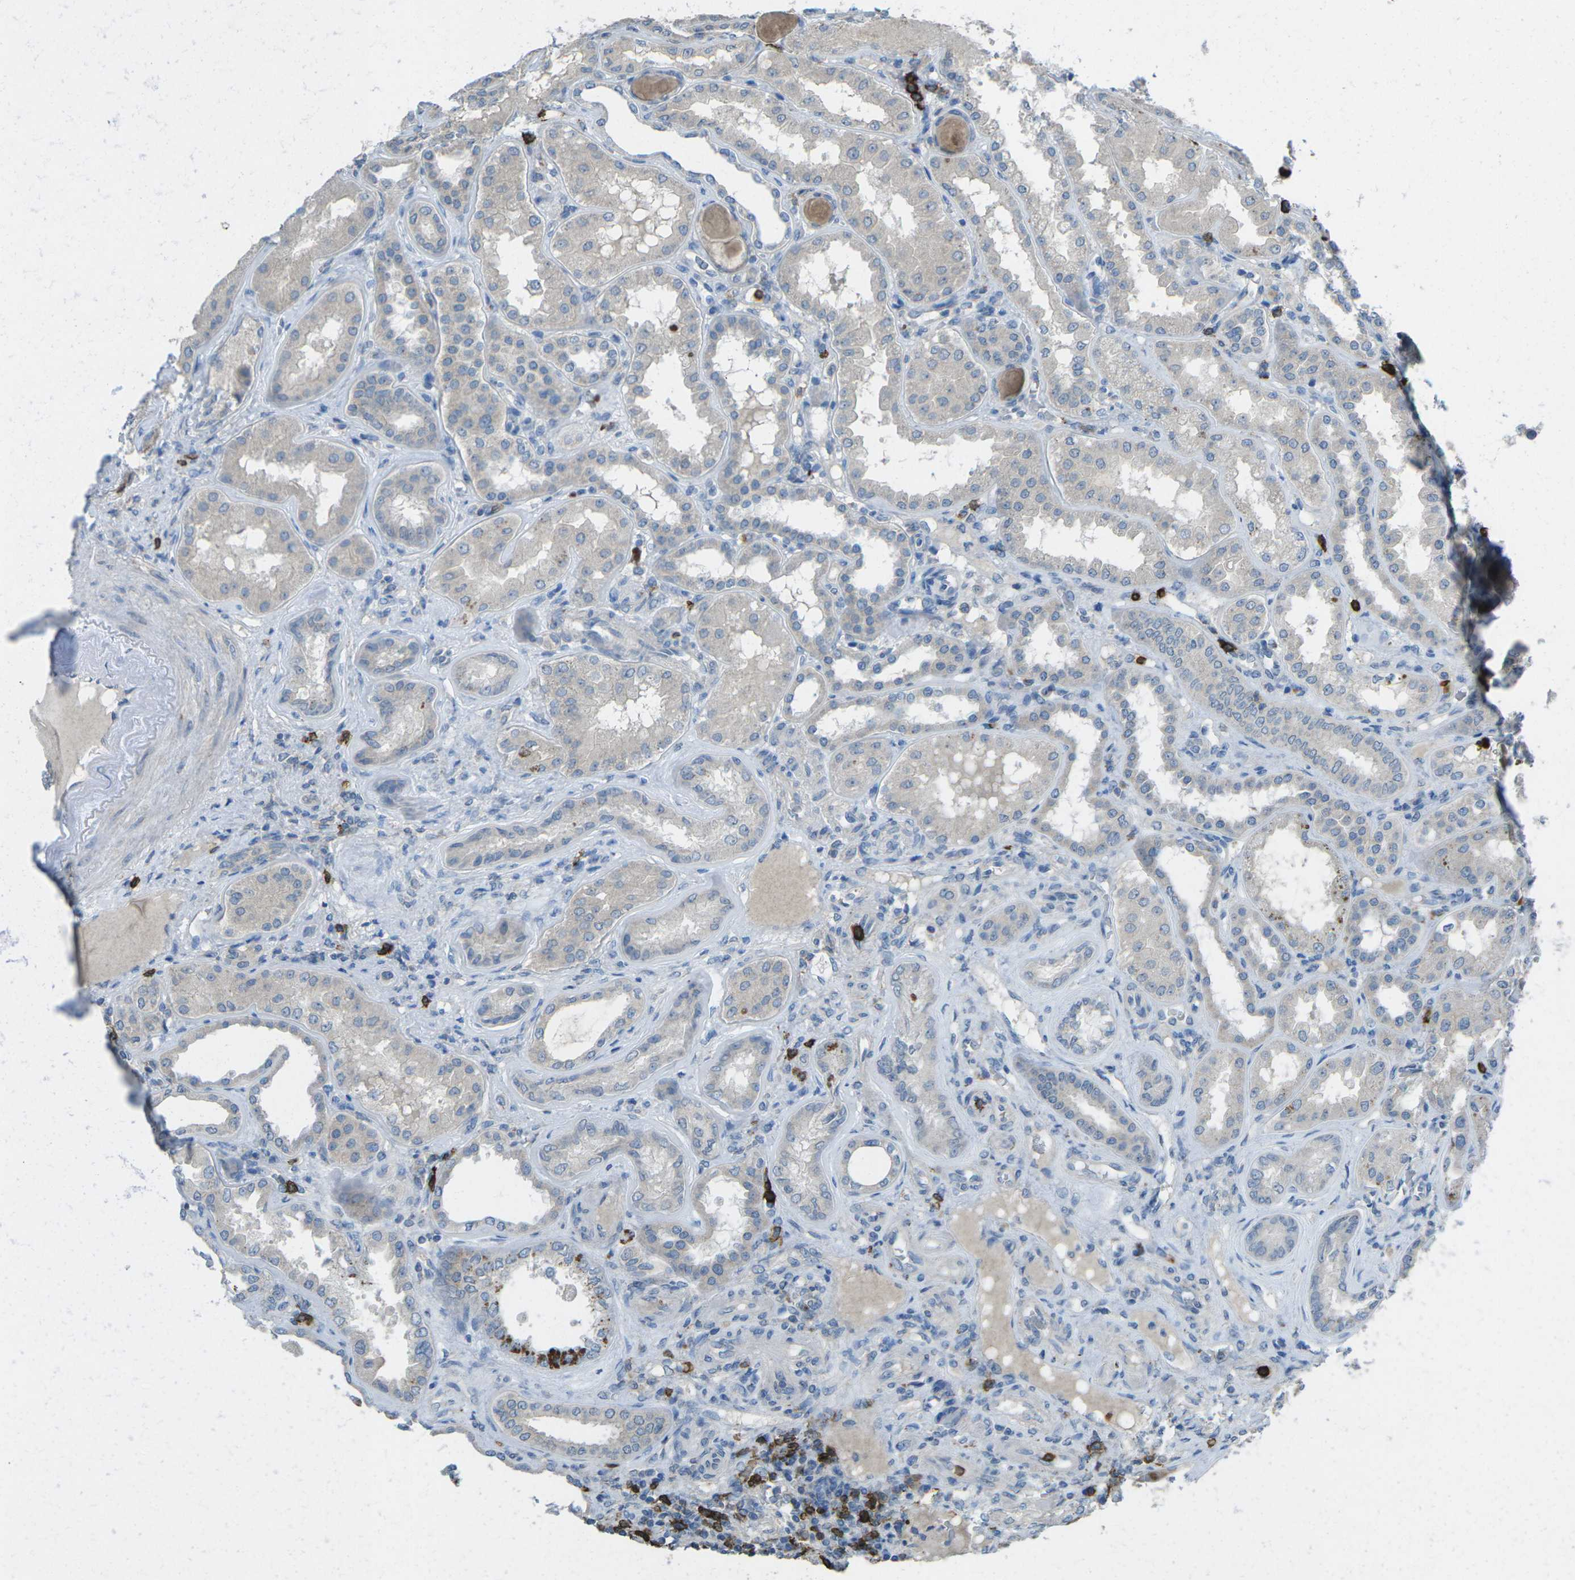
{"staining": {"intensity": "negative", "quantity": "none", "location": "none"}, "tissue": "kidney", "cell_type": "Cells in glomeruli", "image_type": "normal", "snomed": [{"axis": "morphology", "description": "Normal tissue, NOS"}, {"axis": "topography", "description": "Kidney"}], "caption": "This is a histopathology image of IHC staining of benign kidney, which shows no positivity in cells in glomeruli.", "gene": "CD19", "patient": {"sex": "female", "age": 56}}